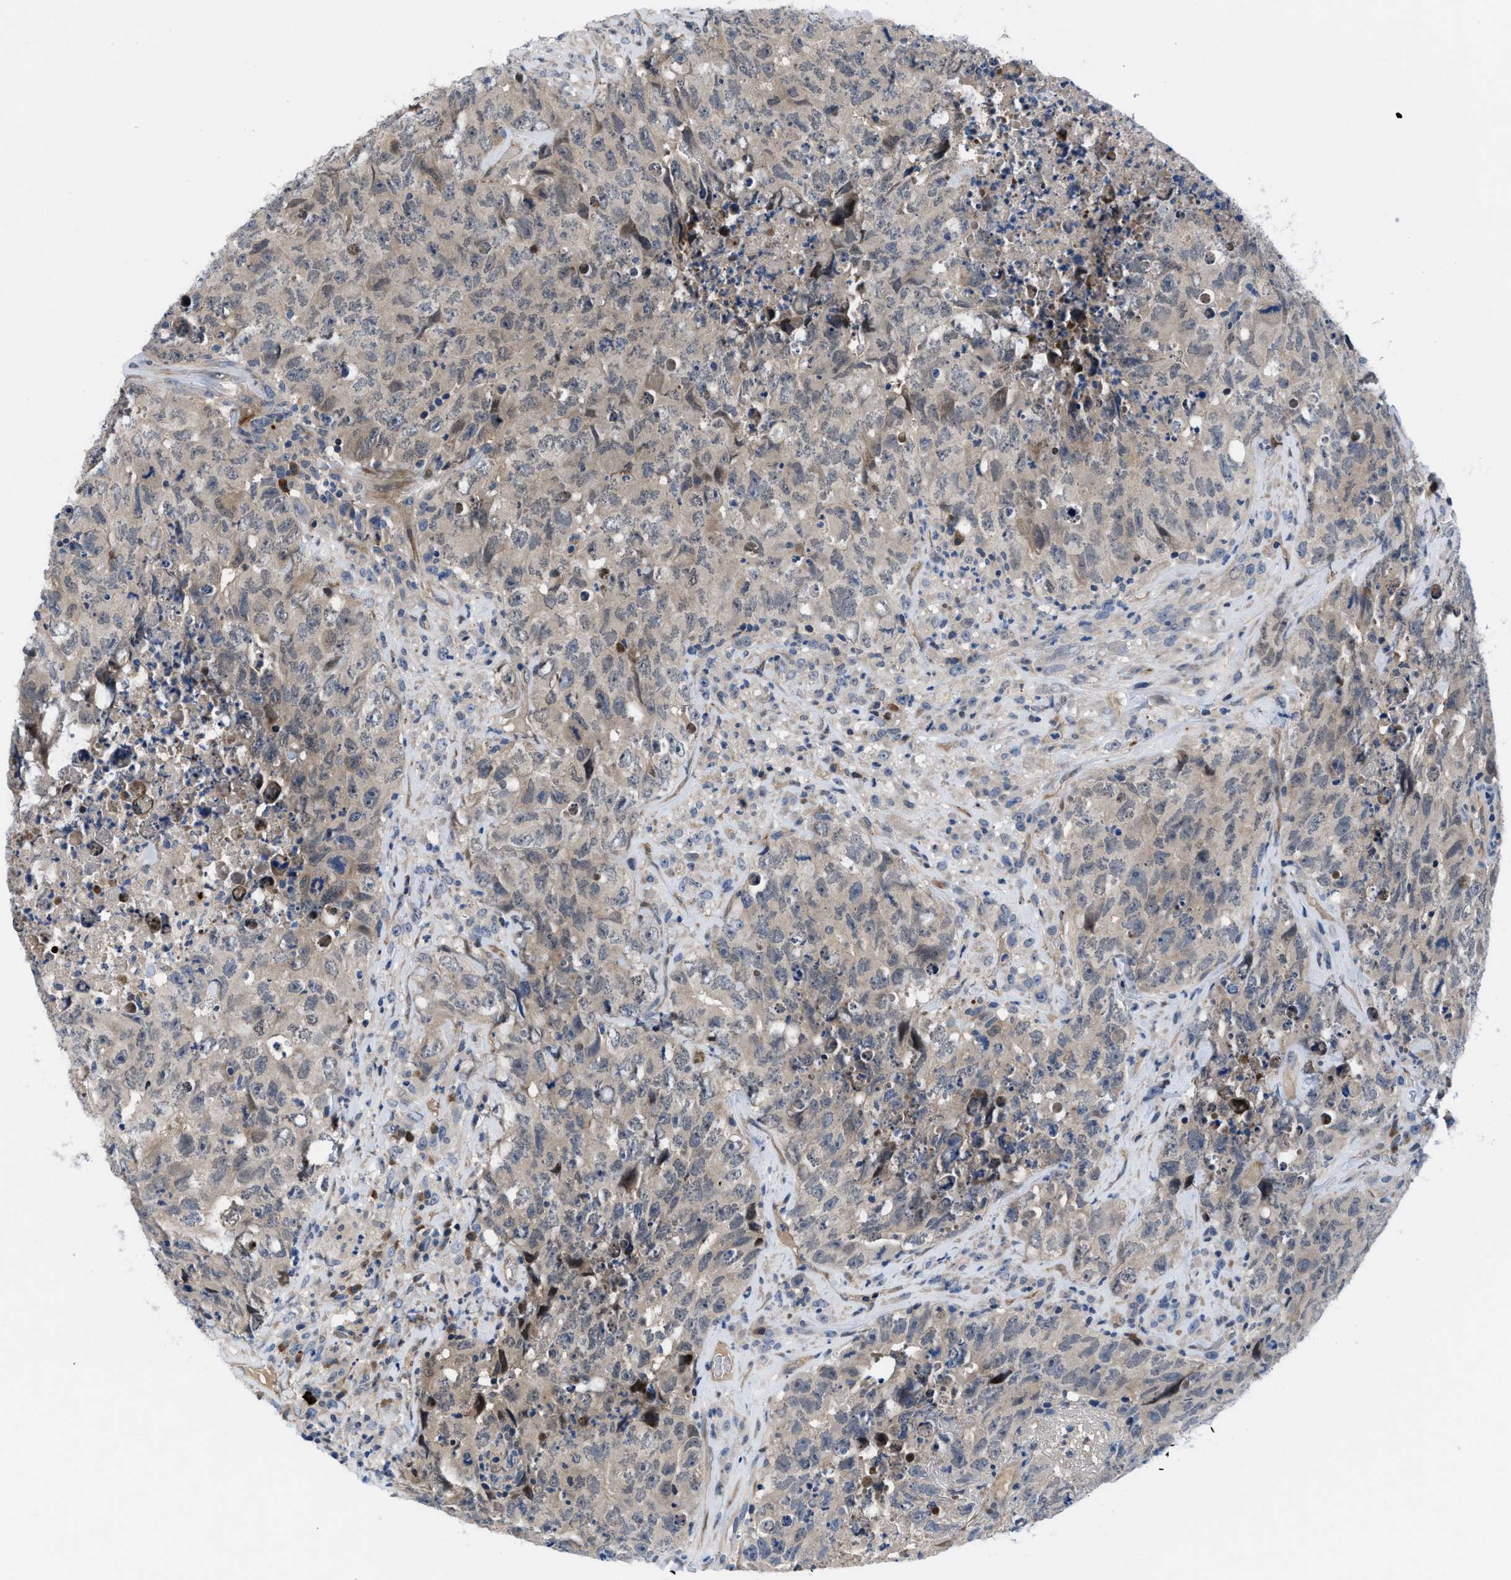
{"staining": {"intensity": "negative", "quantity": "none", "location": "none"}, "tissue": "testis cancer", "cell_type": "Tumor cells", "image_type": "cancer", "snomed": [{"axis": "morphology", "description": "Carcinoma, Embryonal, NOS"}, {"axis": "topography", "description": "Testis"}], "caption": "This histopathology image is of testis embryonal carcinoma stained with immunohistochemistry to label a protein in brown with the nuclei are counter-stained blue. There is no staining in tumor cells.", "gene": "IL17RE", "patient": {"sex": "male", "age": 32}}